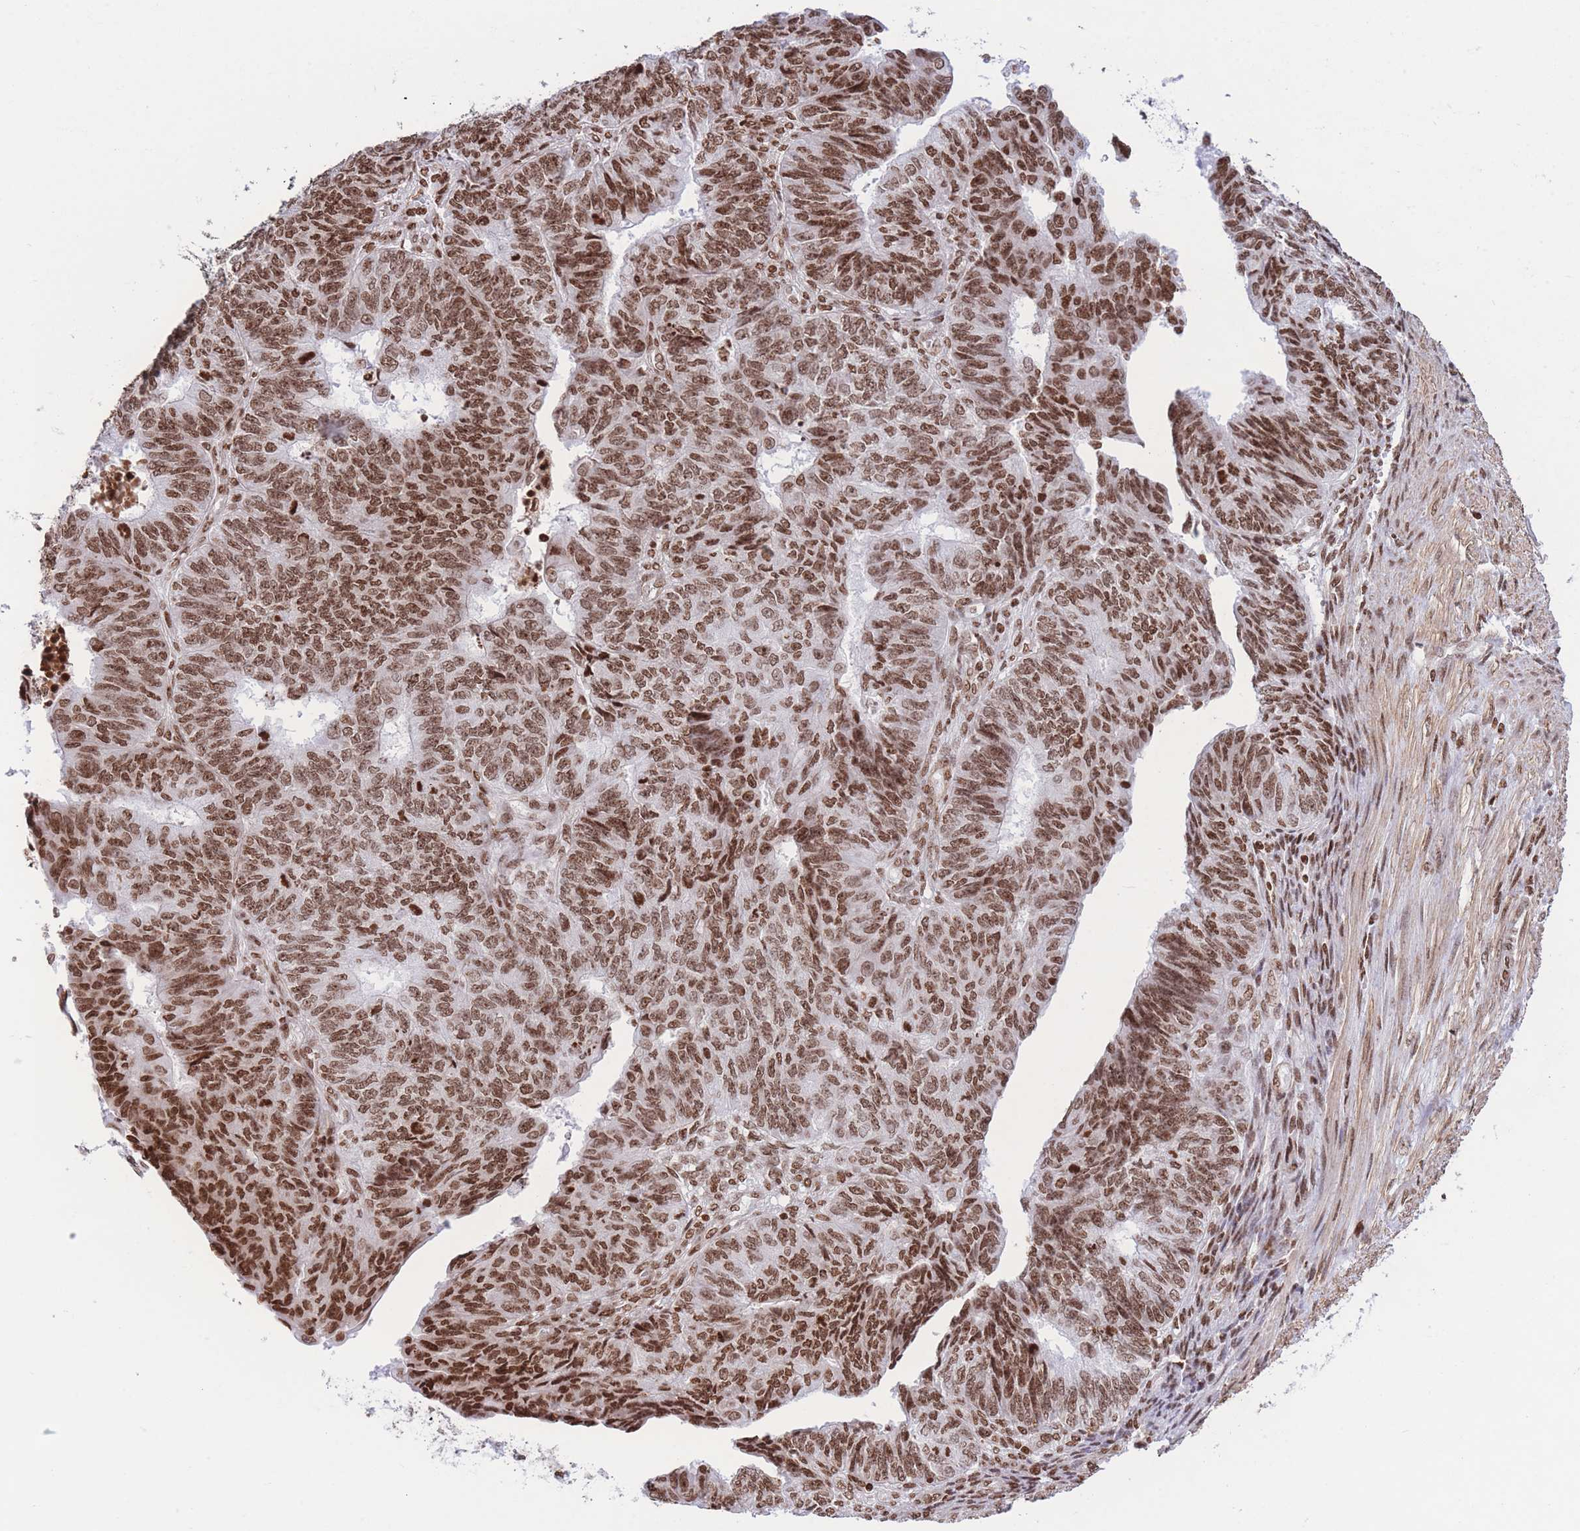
{"staining": {"intensity": "moderate", "quantity": ">75%", "location": "nuclear"}, "tissue": "endometrial cancer", "cell_type": "Tumor cells", "image_type": "cancer", "snomed": [{"axis": "morphology", "description": "Adenocarcinoma, NOS"}, {"axis": "topography", "description": "Endometrium"}], "caption": "This histopathology image shows IHC staining of endometrial cancer (adenocarcinoma), with medium moderate nuclear staining in approximately >75% of tumor cells.", "gene": "H2BC11", "patient": {"sex": "female", "age": 32}}